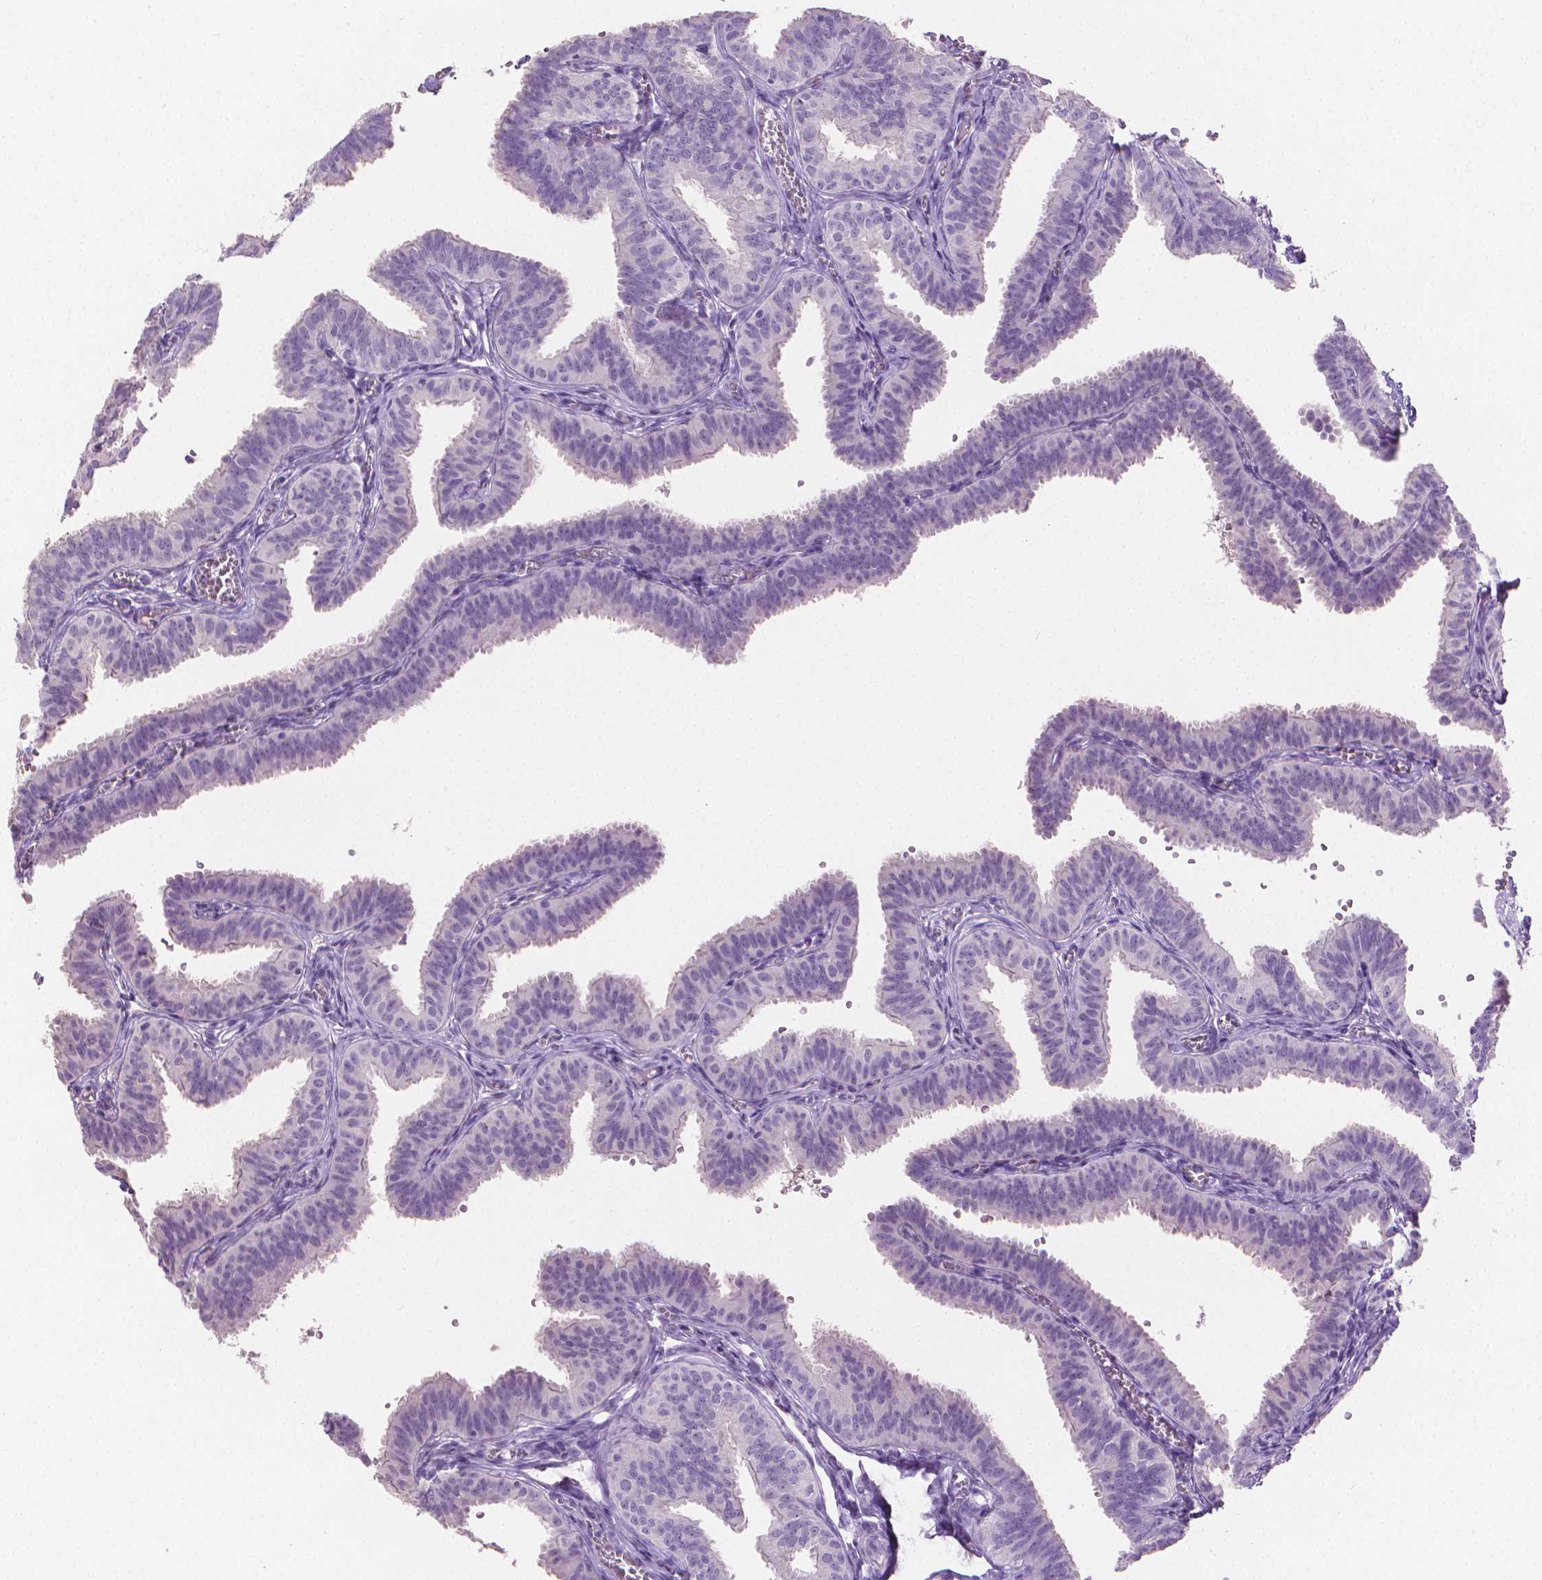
{"staining": {"intensity": "negative", "quantity": "none", "location": "none"}, "tissue": "fallopian tube", "cell_type": "Glandular cells", "image_type": "normal", "snomed": [{"axis": "morphology", "description": "Normal tissue, NOS"}, {"axis": "topography", "description": "Fallopian tube"}], "caption": "A high-resolution micrograph shows IHC staining of unremarkable fallopian tube, which exhibits no significant expression in glandular cells. (DAB (3,3'-diaminobenzidine) IHC, high magnification).", "gene": "TNNI2", "patient": {"sex": "female", "age": 25}}